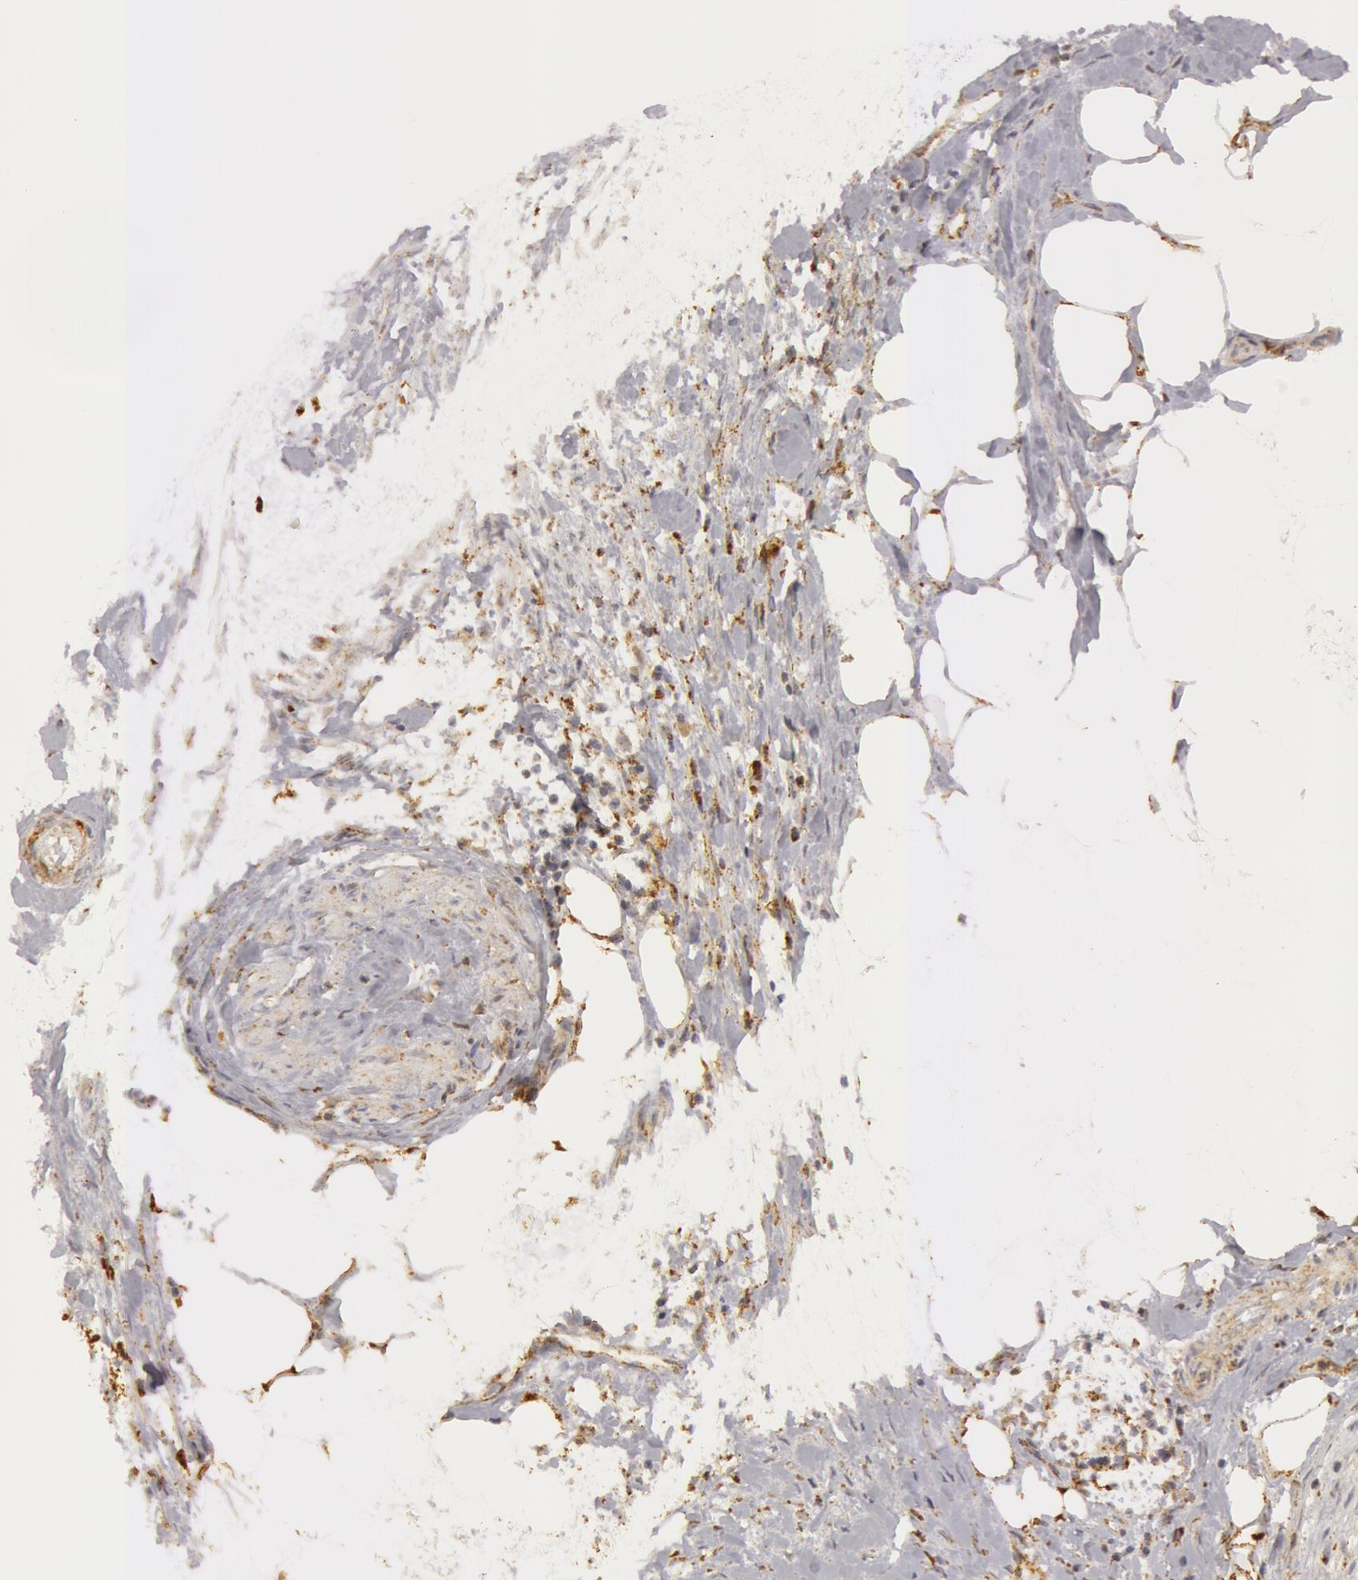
{"staining": {"intensity": "weak", "quantity": ">75%", "location": "cytoplasmic/membranous"}, "tissue": "pancreatic cancer", "cell_type": "Tumor cells", "image_type": "cancer", "snomed": [{"axis": "morphology", "description": "Adenocarcinoma, NOS"}, {"axis": "topography", "description": "Pancreas"}], "caption": "Immunohistochemistry of pancreatic cancer (adenocarcinoma) demonstrates low levels of weak cytoplasmic/membranous staining in about >75% of tumor cells.", "gene": "C7", "patient": {"sex": "male", "age": 59}}